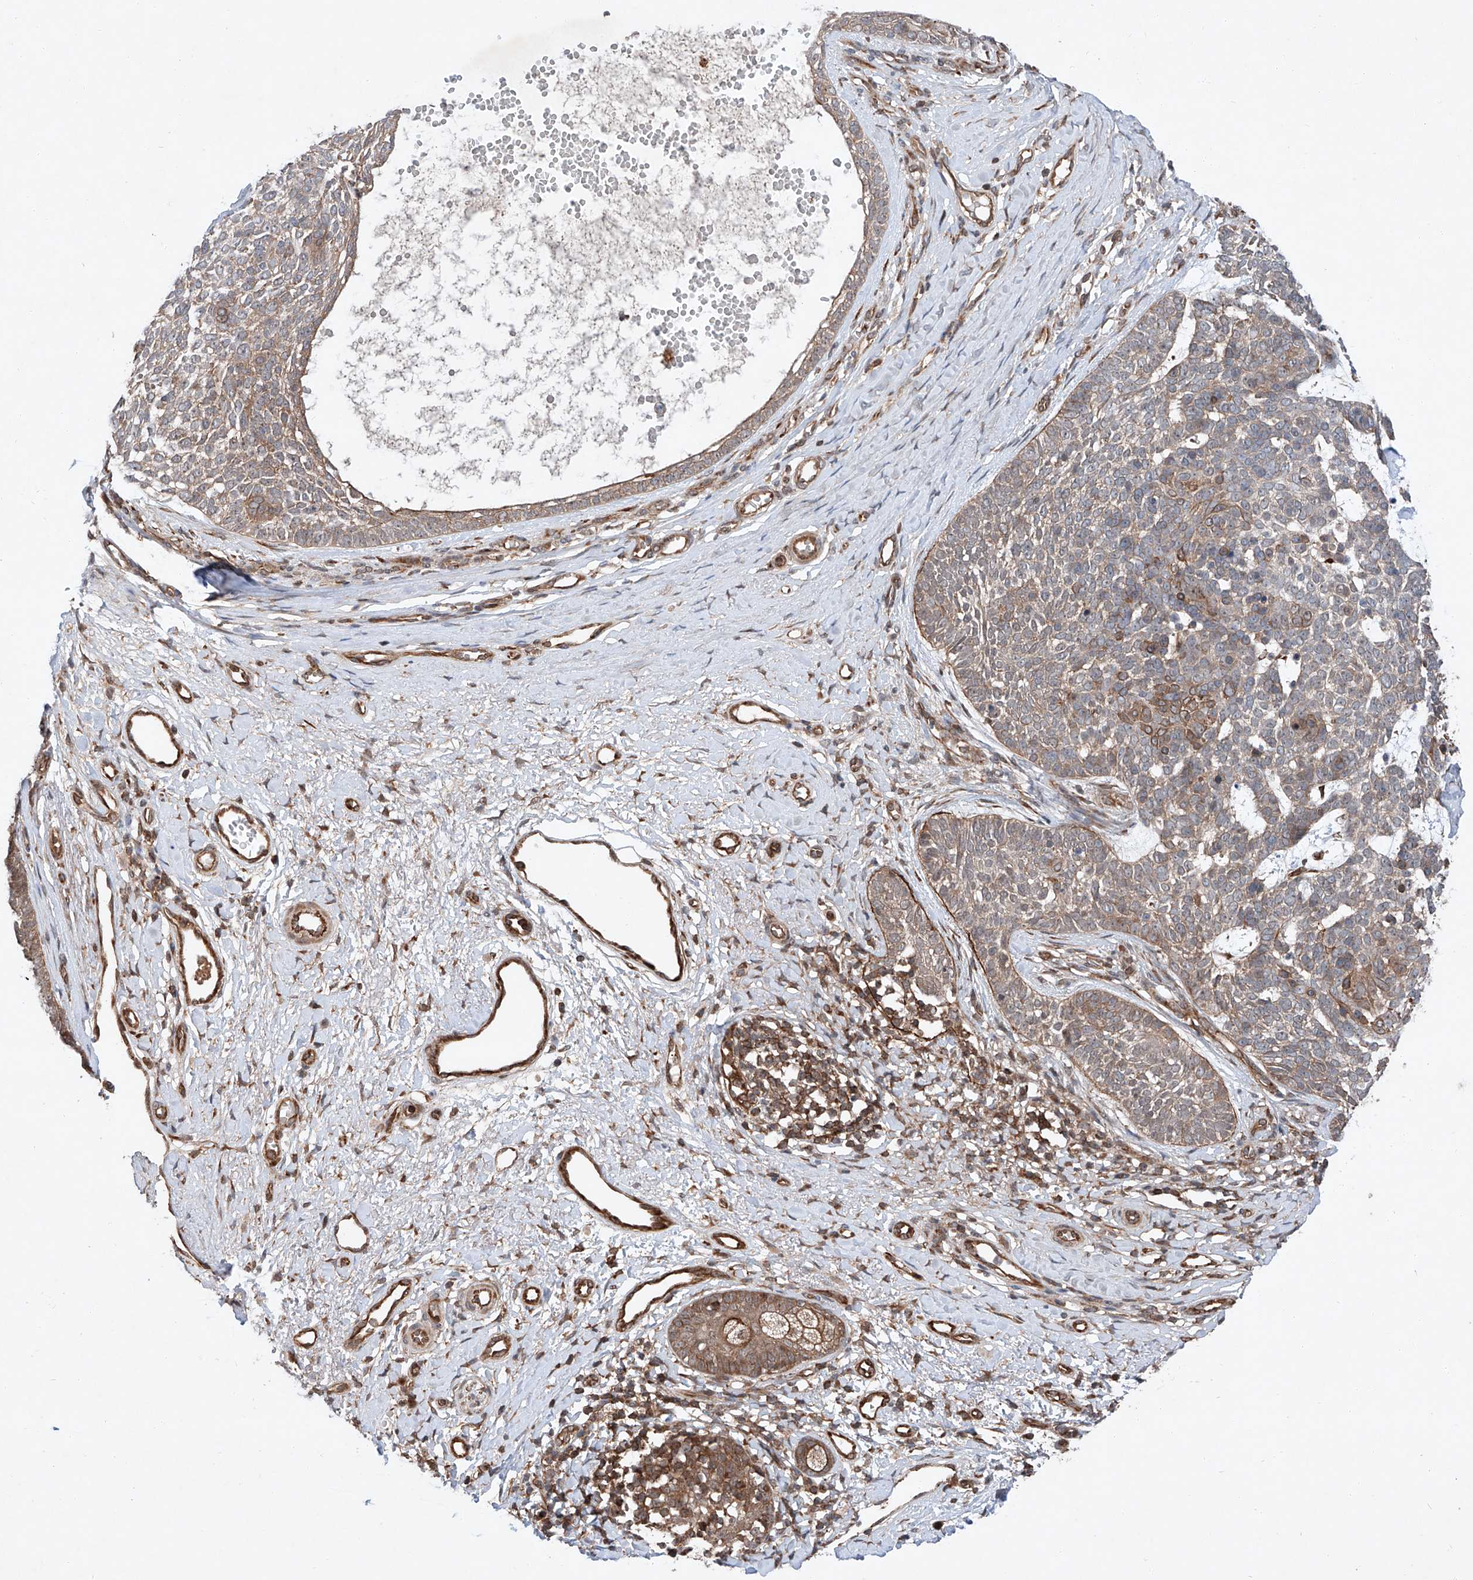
{"staining": {"intensity": "weak", "quantity": "25%-75%", "location": "cytoplasmic/membranous"}, "tissue": "skin cancer", "cell_type": "Tumor cells", "image_type": "cancer", "snomed": [{"axis": "morphology", "description": "Basal cell carcinoma"}, {"axis": "topography", "description": "Skin"}], "caption": "Protein staining shows weak cytoplasmic/membranous positivity in approximately 25%-75% of tumor cells in skin cancer (basal cell carcinoma).", "gene": "ZFP28", "patient": {"sex": "female", "age": 81}}